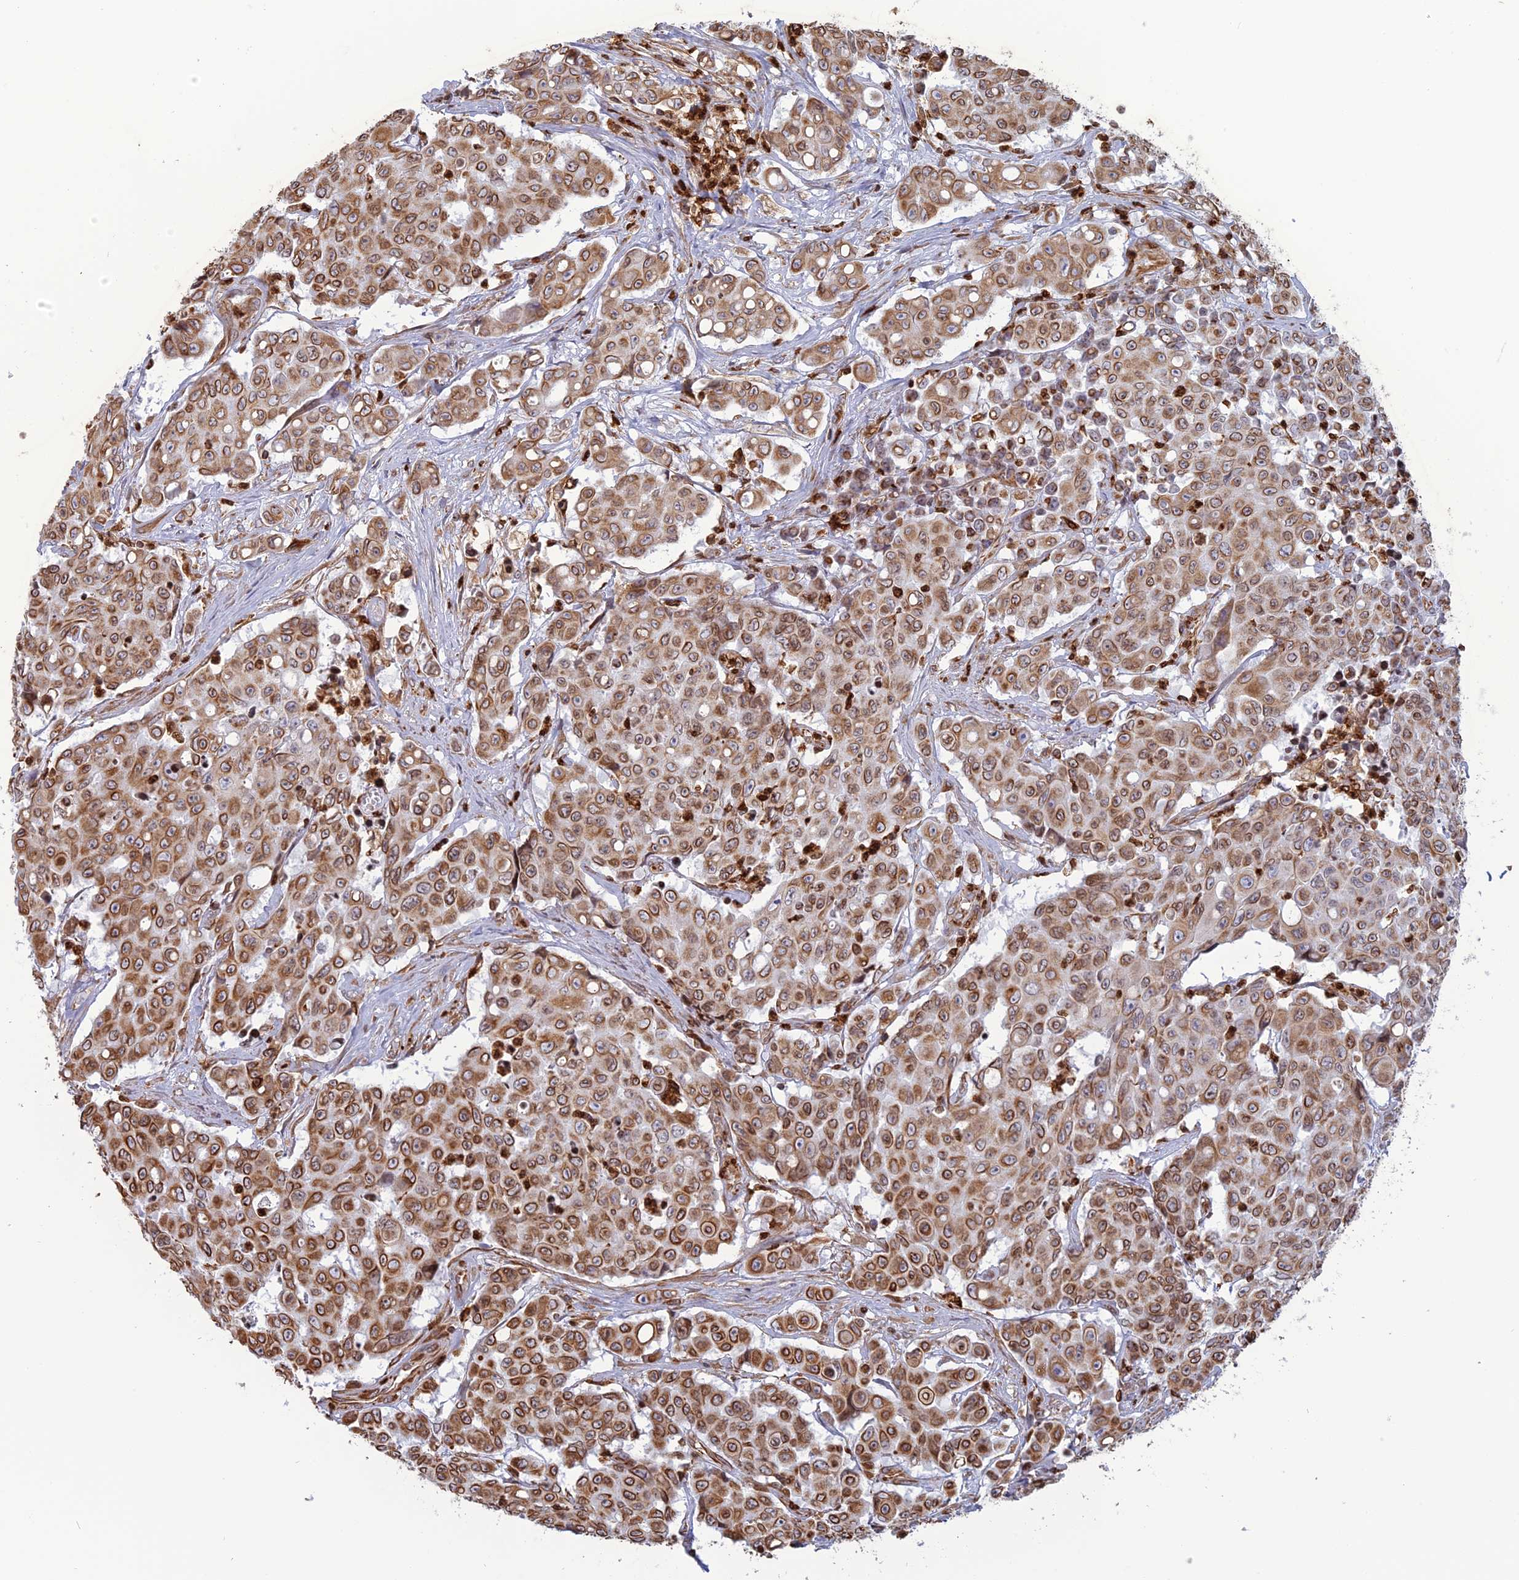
{"staining": {"intensity": "moderate", "quantity": ">75%", "location": "cytoplasmic/membranous,nuclear"}, "tissue": "colorectal cancer", "cell_type": "Tumor cells", "image_type": "cancer", "snomed": [{"axis": "morphology", "description": "Adenocarcinoma, NOS"}, {"axis": "topography", "description": "Colon"}], "caption": "This histopathology image displays immunohistochemistry staining of human colorectal adenocarcinoma, with medium moderate cytoplasmic/membranous and nuclear positivity in about >75% of tumor cells.", "gene": "APOBR", "patient": {"sex": "male", "age": 51}}